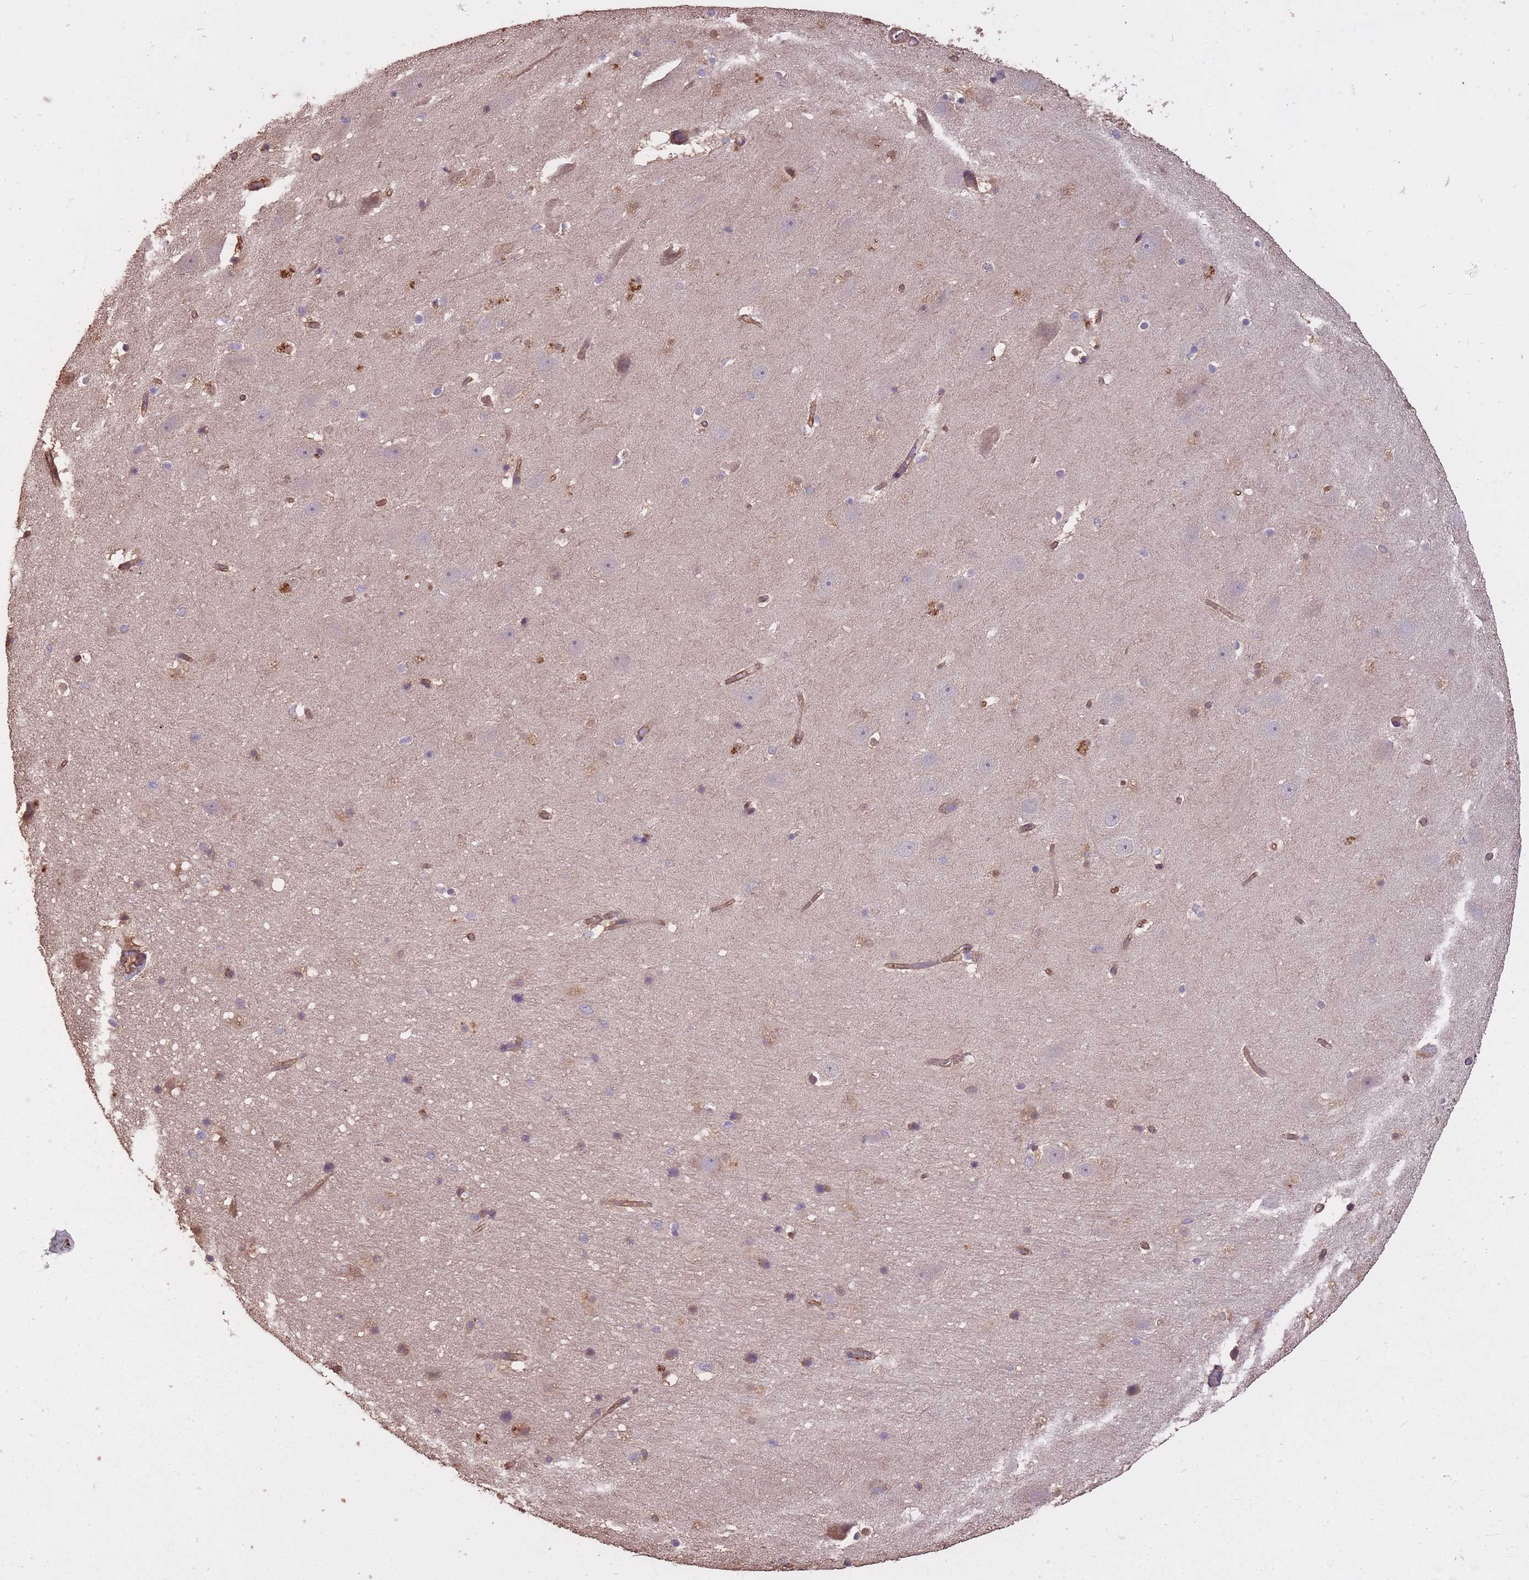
{"staining": {"intensity": "negative", "quantity": "none", "location": "none"}, "tissue": "hippocampus", "cell_type": "Glial cells", "image_type": "normal", "snomed": [{"axis": "morphology", "description": "Normal tissue, NOS"}, {"axis": "topography", "description": "Hippocampus"}], "caption": "The histopathology image shows no significant expression in glial cells of hippocampus. The staining is performed using DAB (3,3'-diaminobenzidine) brown chromogen with nuclei counter-stained in using hematoxylin.", "gene": "ARMH3", "patient": {"sex": "male", "age": 37}}